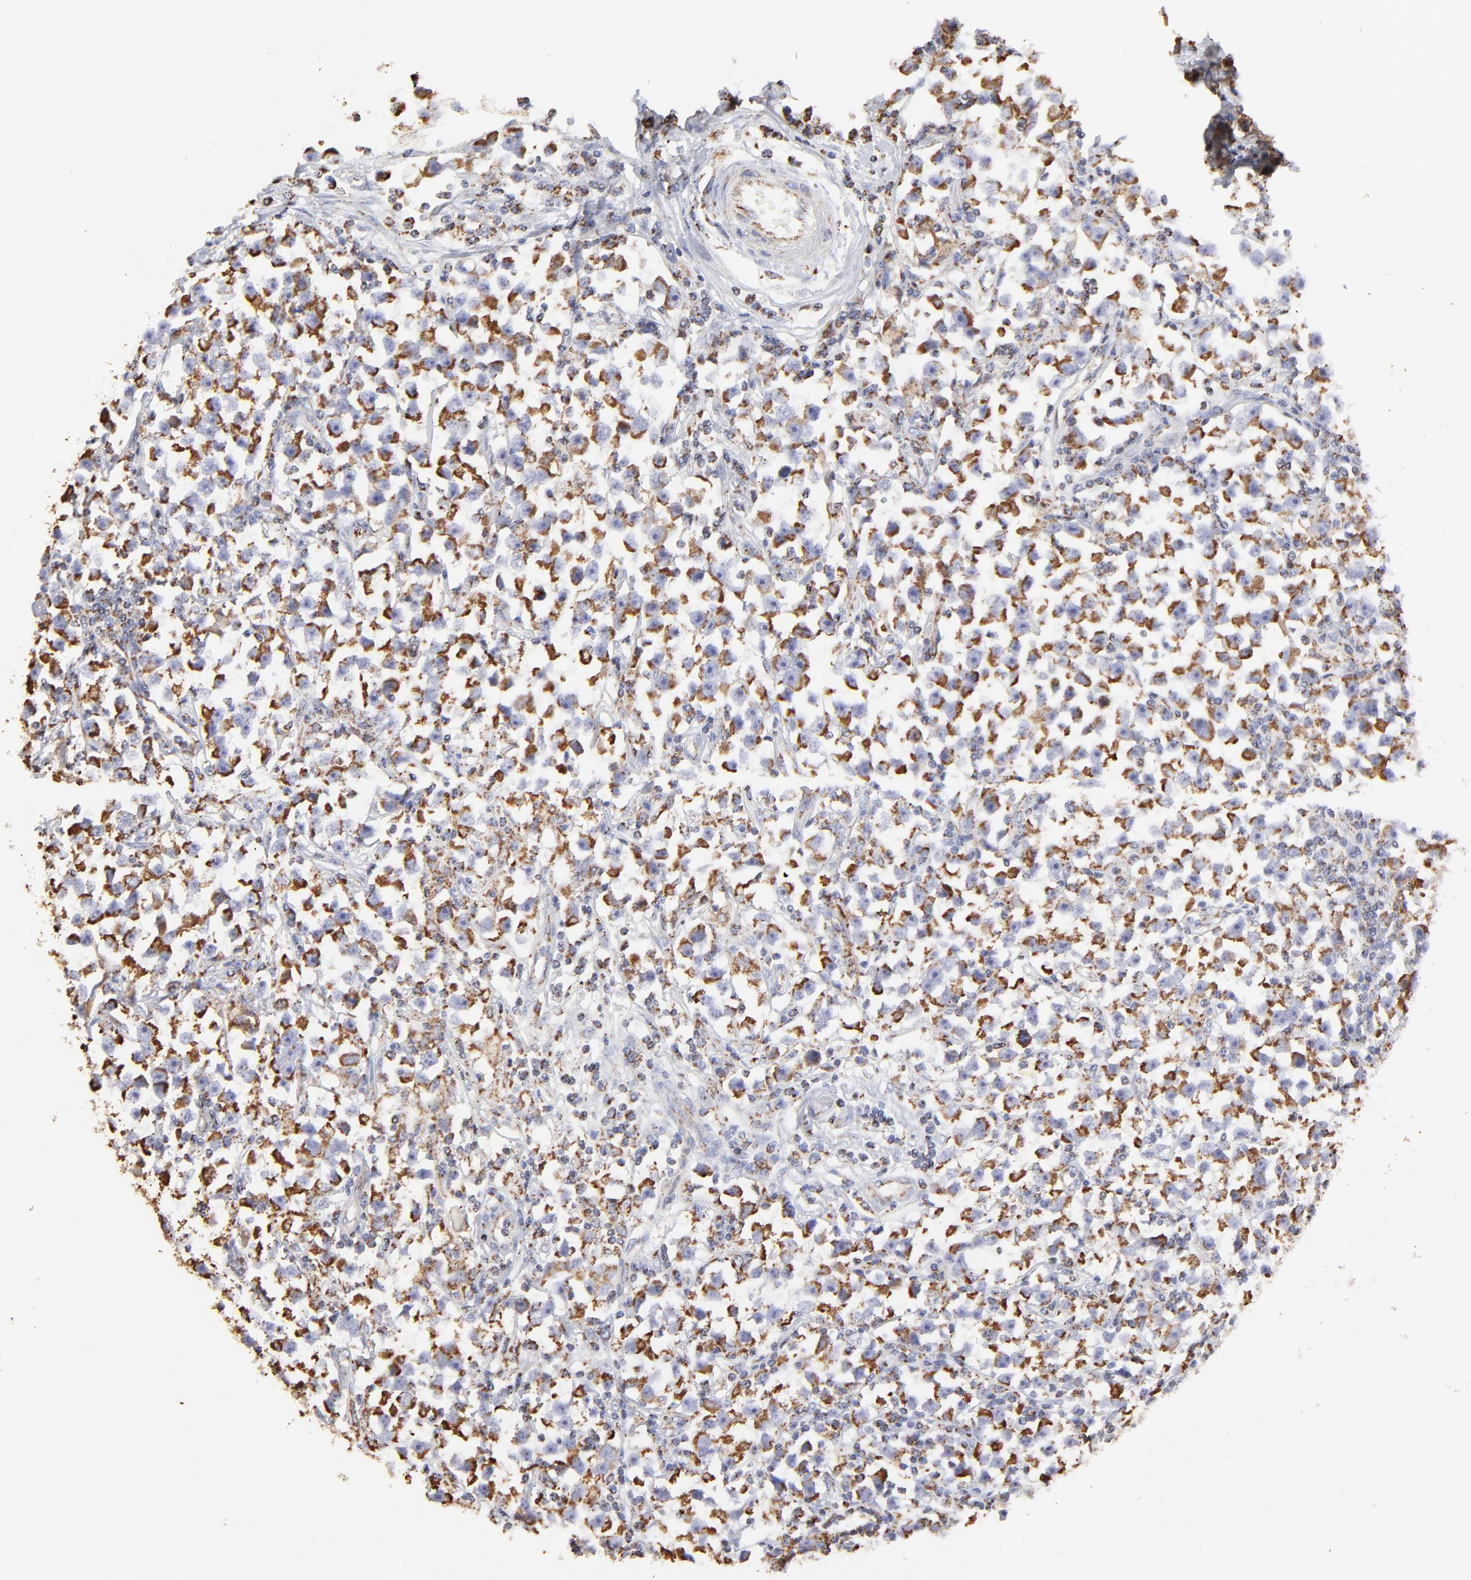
{"staining": {"intensity": "strong", "quantity": ">75%", "location": "cytoplasmic/membranous"}, "tissue": "testis cancer", "cell_type": "Tumor cells", "image_type": "cancer", "snomed": [{"axis": "morphology", "description": "Seminoma, NOS"}, {"axis": "topography", "description": "Testis"}], "caption": "Tumor cells show high levels of strong cytoplasmic/membranous positivity in about >75% of cells in seminoma (testis).", "gene": "COX4I1", "patient": {"sex": "male", "age": 33}}